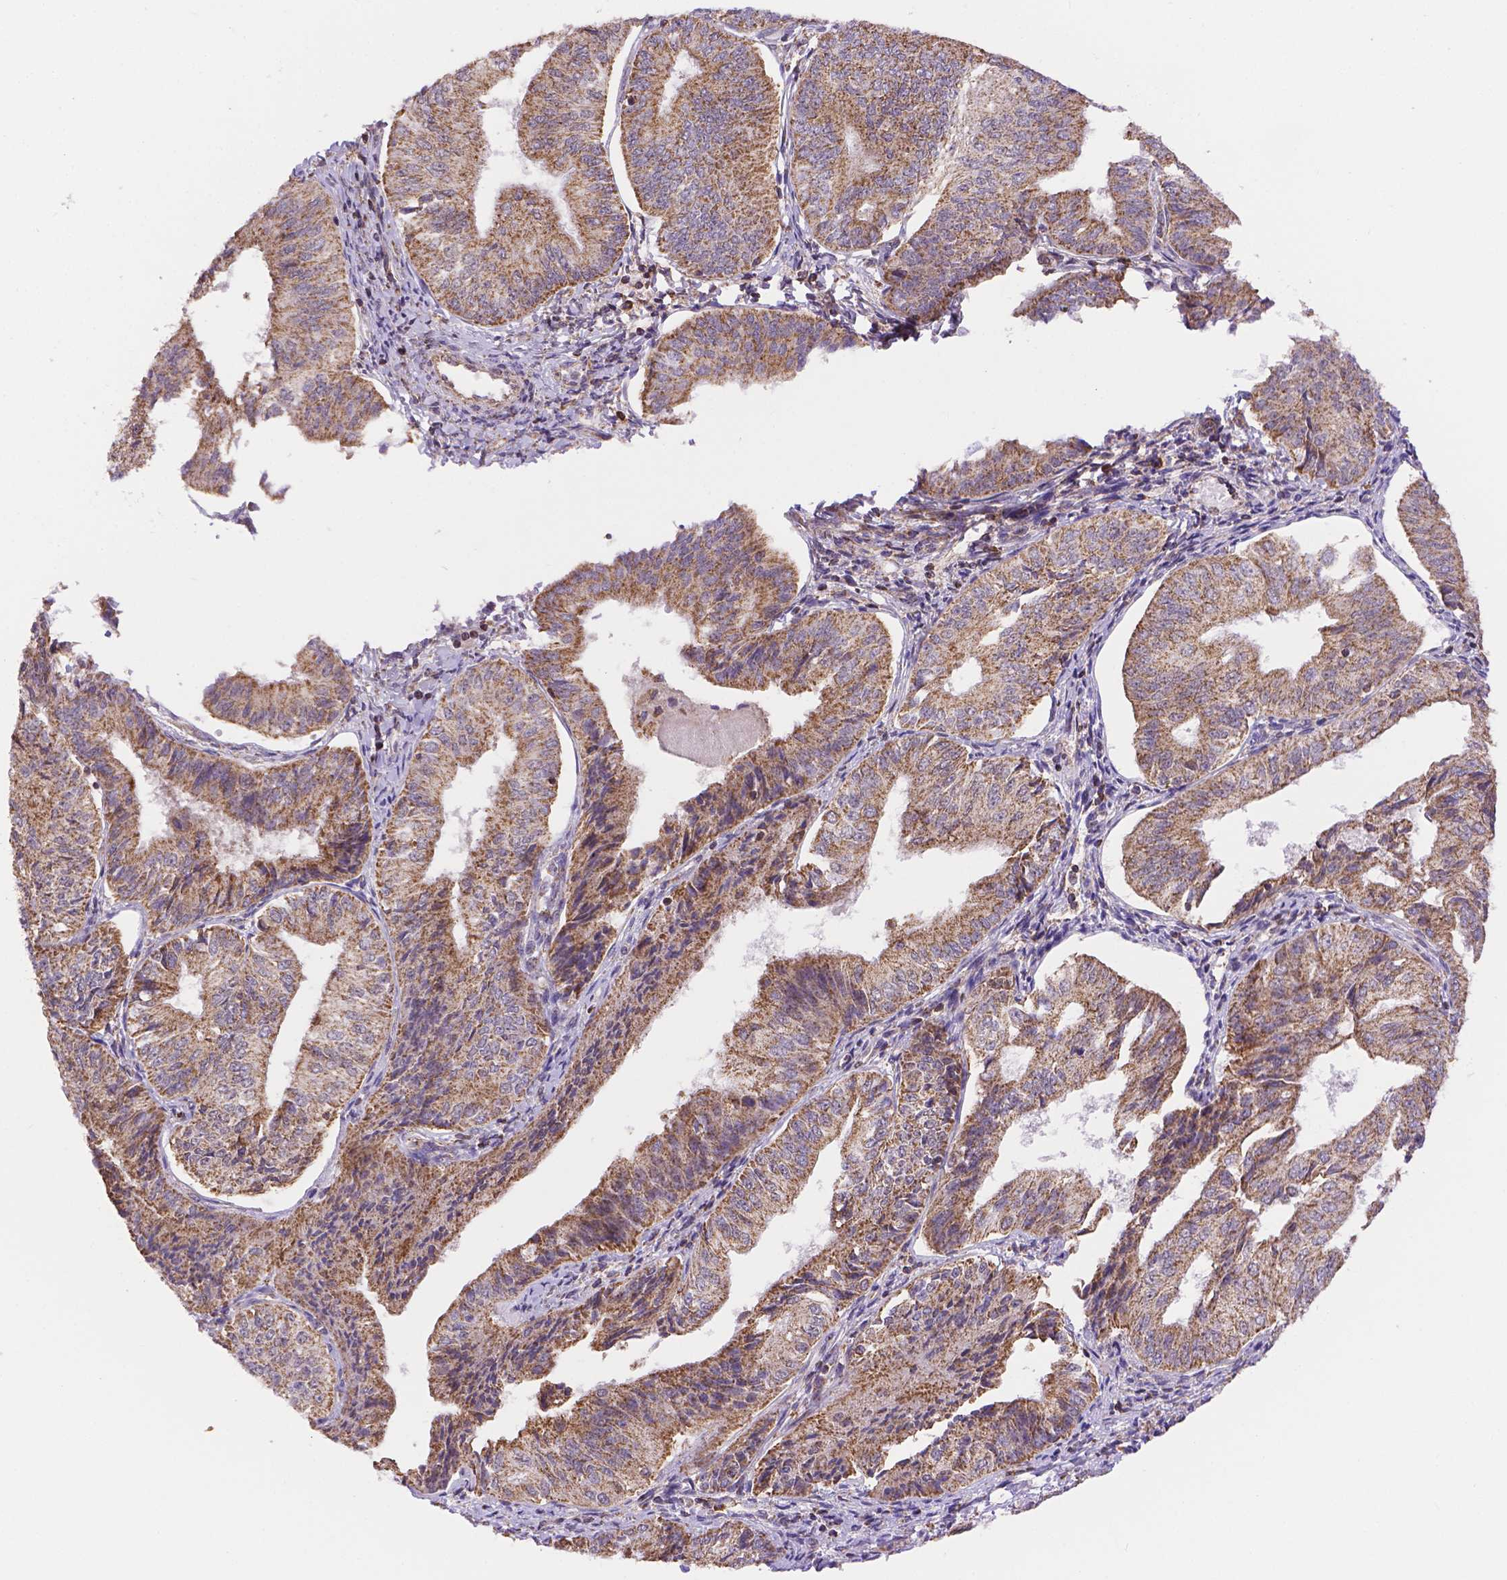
{"staining": {"intensity": "moderate", "quantity": ">75%", "location": "cytoplasmic/membranous"}, "tissue": "endometrial cancer", "cell_type": "Tumor cells", "image_type": "cancer", "snomed": [{"axis": "morphology", "description": "Adenocarcinoma, NOS"}, {"axis": "topography", "description": "Endometrium"}], "caption": "Tumor cells exhibit medium levels of moderate cytoplasmic/membranous staining in approximately >75% of cells in human endometrial cancer.", "gene": "CYYR1", "patient": {"sex": "female", "age": 58}}